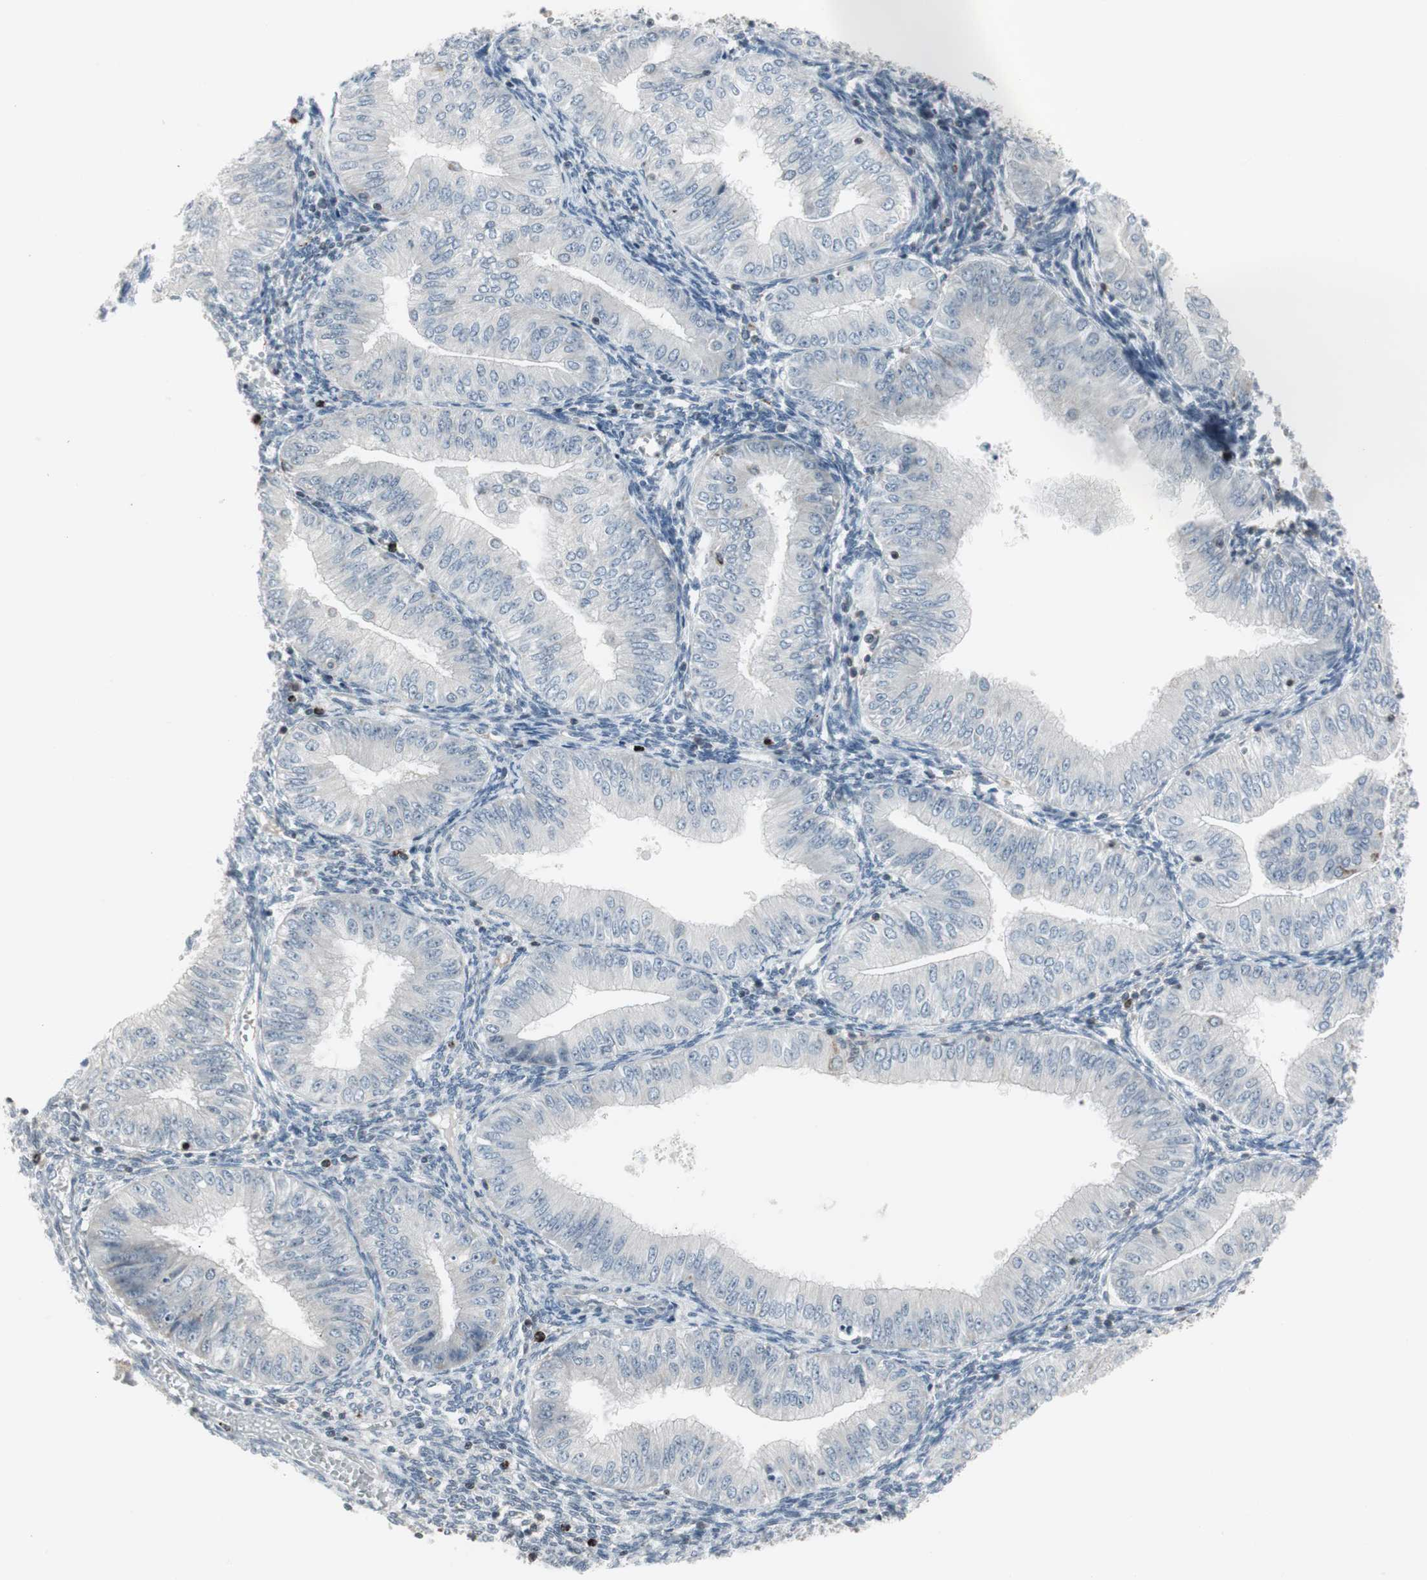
{"staining": {"intensity": "negative", "quantity": "none", "location": "none"}, "tissue": "endometrial cancer", "cell_type": "Tumor cells", "image_type": "cancer", "snomed": [{"axis": "morphology", "description": "Normal tissue, NOS"}, {"axis": "morphology", "description": "Adenocarcinoma, NOS"}, {"axis": "topography", "description": "Endometrium"}], "caption": "High power microscopy photomicrograph of an immunohistochemistry (IHC) image of endometrial cancer, revealing no significant expression in tumor cells.", "gene": "ARG2", "patient": {"sex": "female", "age": 53}}